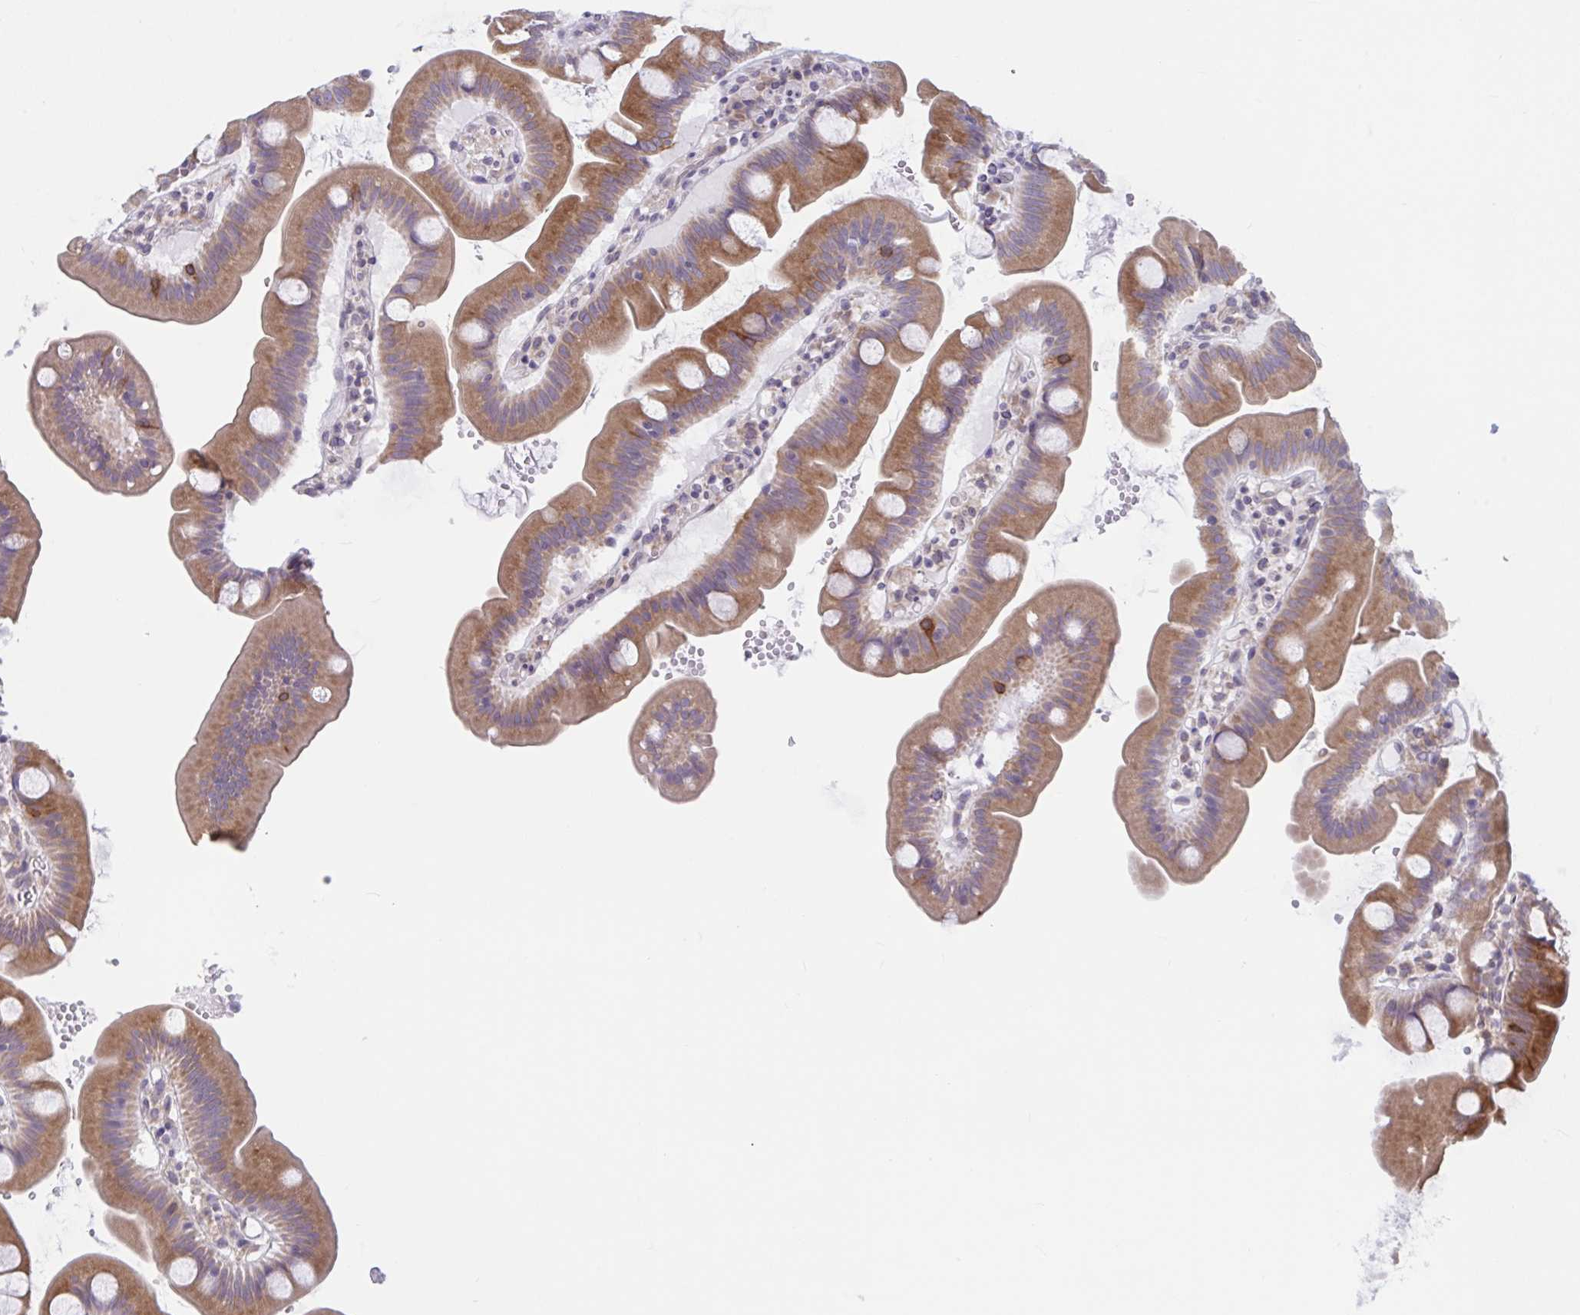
{"staining": {"intensity": "moderate", "quantity": ">75%", "location": "cytoplasmic/membranous"}, "tissue": "small intestine", "cell_type": "Glandular cells", "image_type": "normal", "snomed": [{"axis": "morphology", "description": "Normal tissue, NOS"}, {"axis": "topography", "description": "Small intestine"}], "caption": "An immunohistochemistry image of normal tissue is shown. Protein staining in brown shows moderate cytoplasmic/membranous positivity in small intestine within glandular cells.", "gene": "CAMLG", "patient": {"sex": "female", "age": 68}}